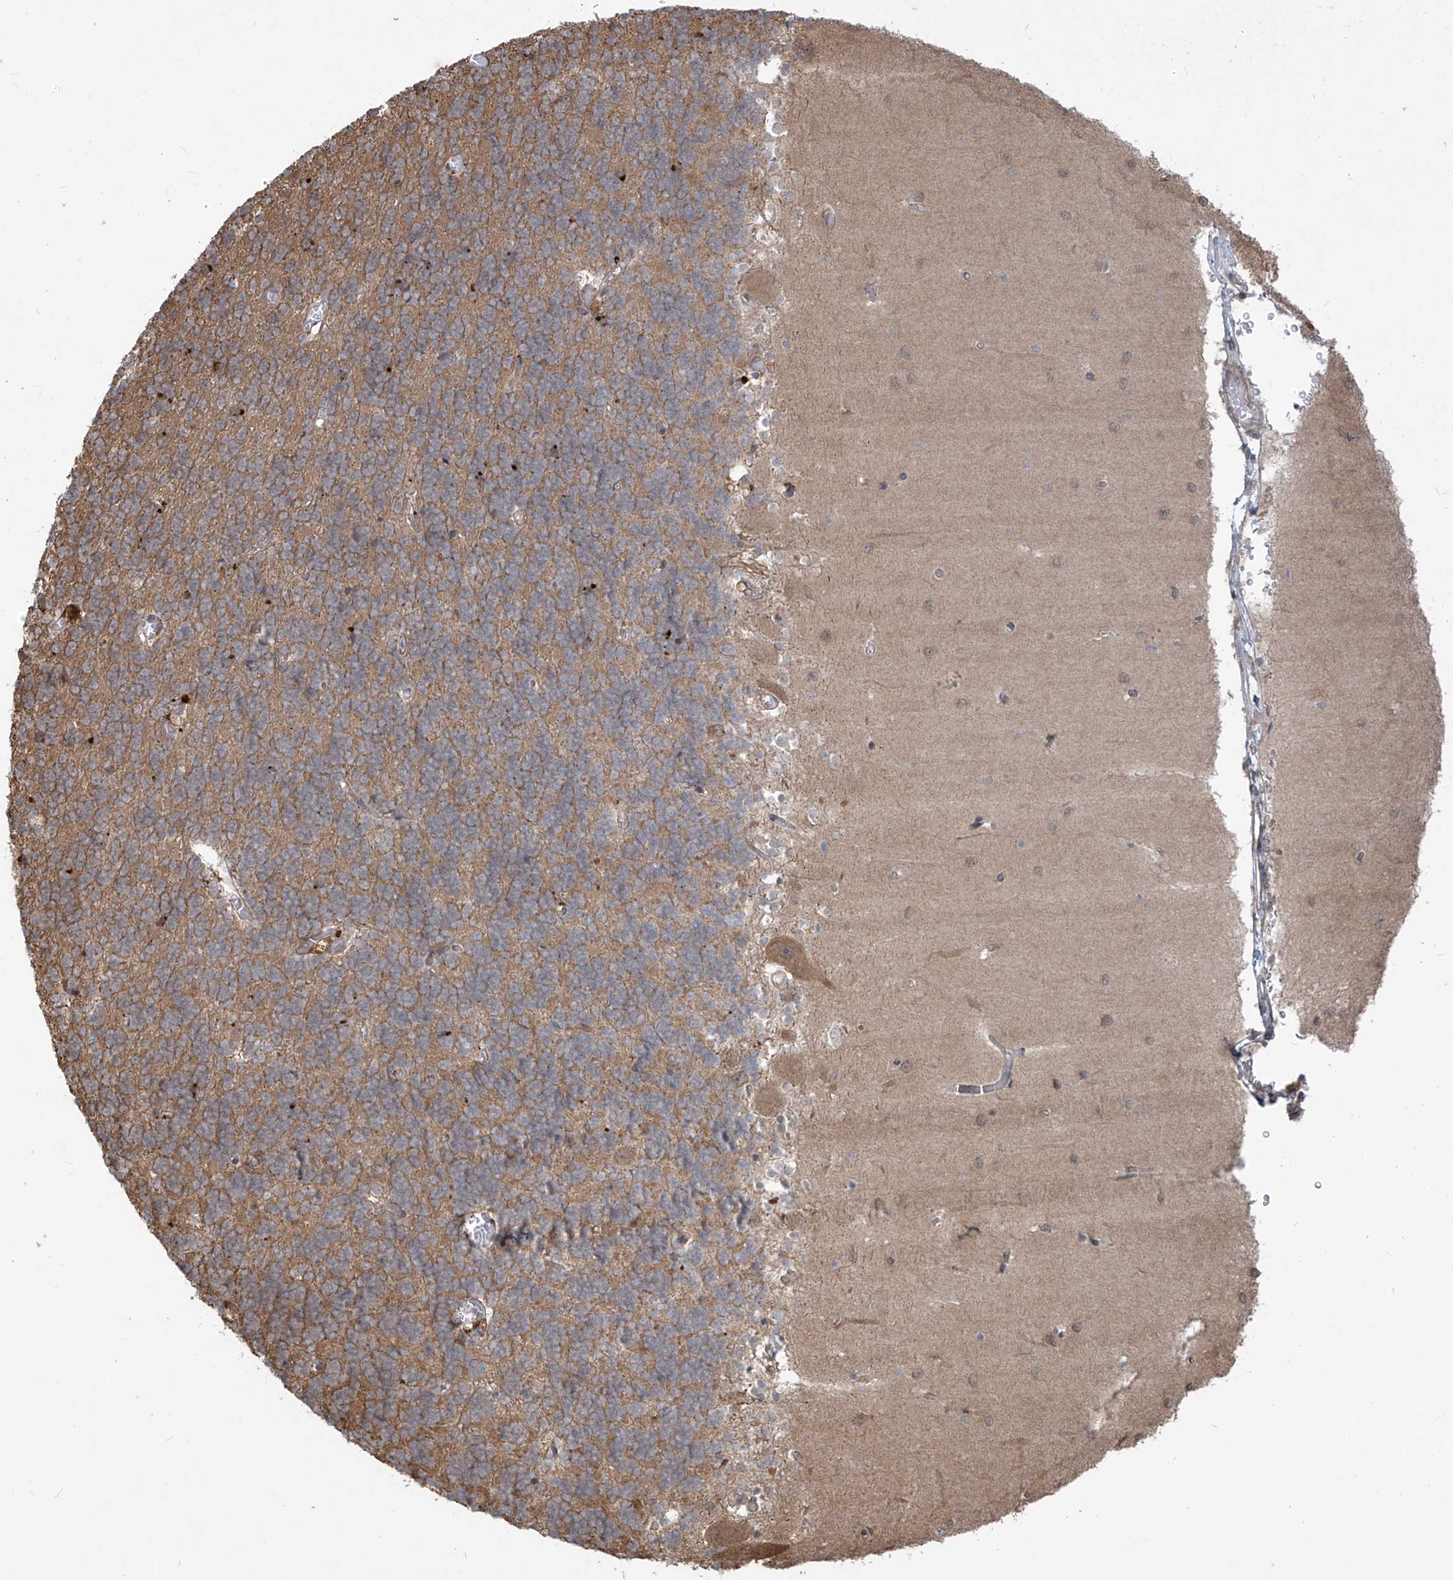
{"staining": {"intensity": "moderate", "quantity": ">75%", "location": "cytoplasmic/membranous"}, "tissue": "cerebellum", "cell_type": "Cells in granular layer", "image_type": "normal", "snomed": [{"axis": "morphology", "description": "Normal tissue, NOS"}, {"axis": "topography", "description": "Cerebellum"}], "caption": "This micrograph displays immunohistochemistry (IHC) staining of unremarkable human cerebellum, with medium moderate cytoplasmic/membranous staining in about >75% of cells in granular layer.", "gene": "PLEKHM3", "patient": {"sex": "male", "age": 37}}